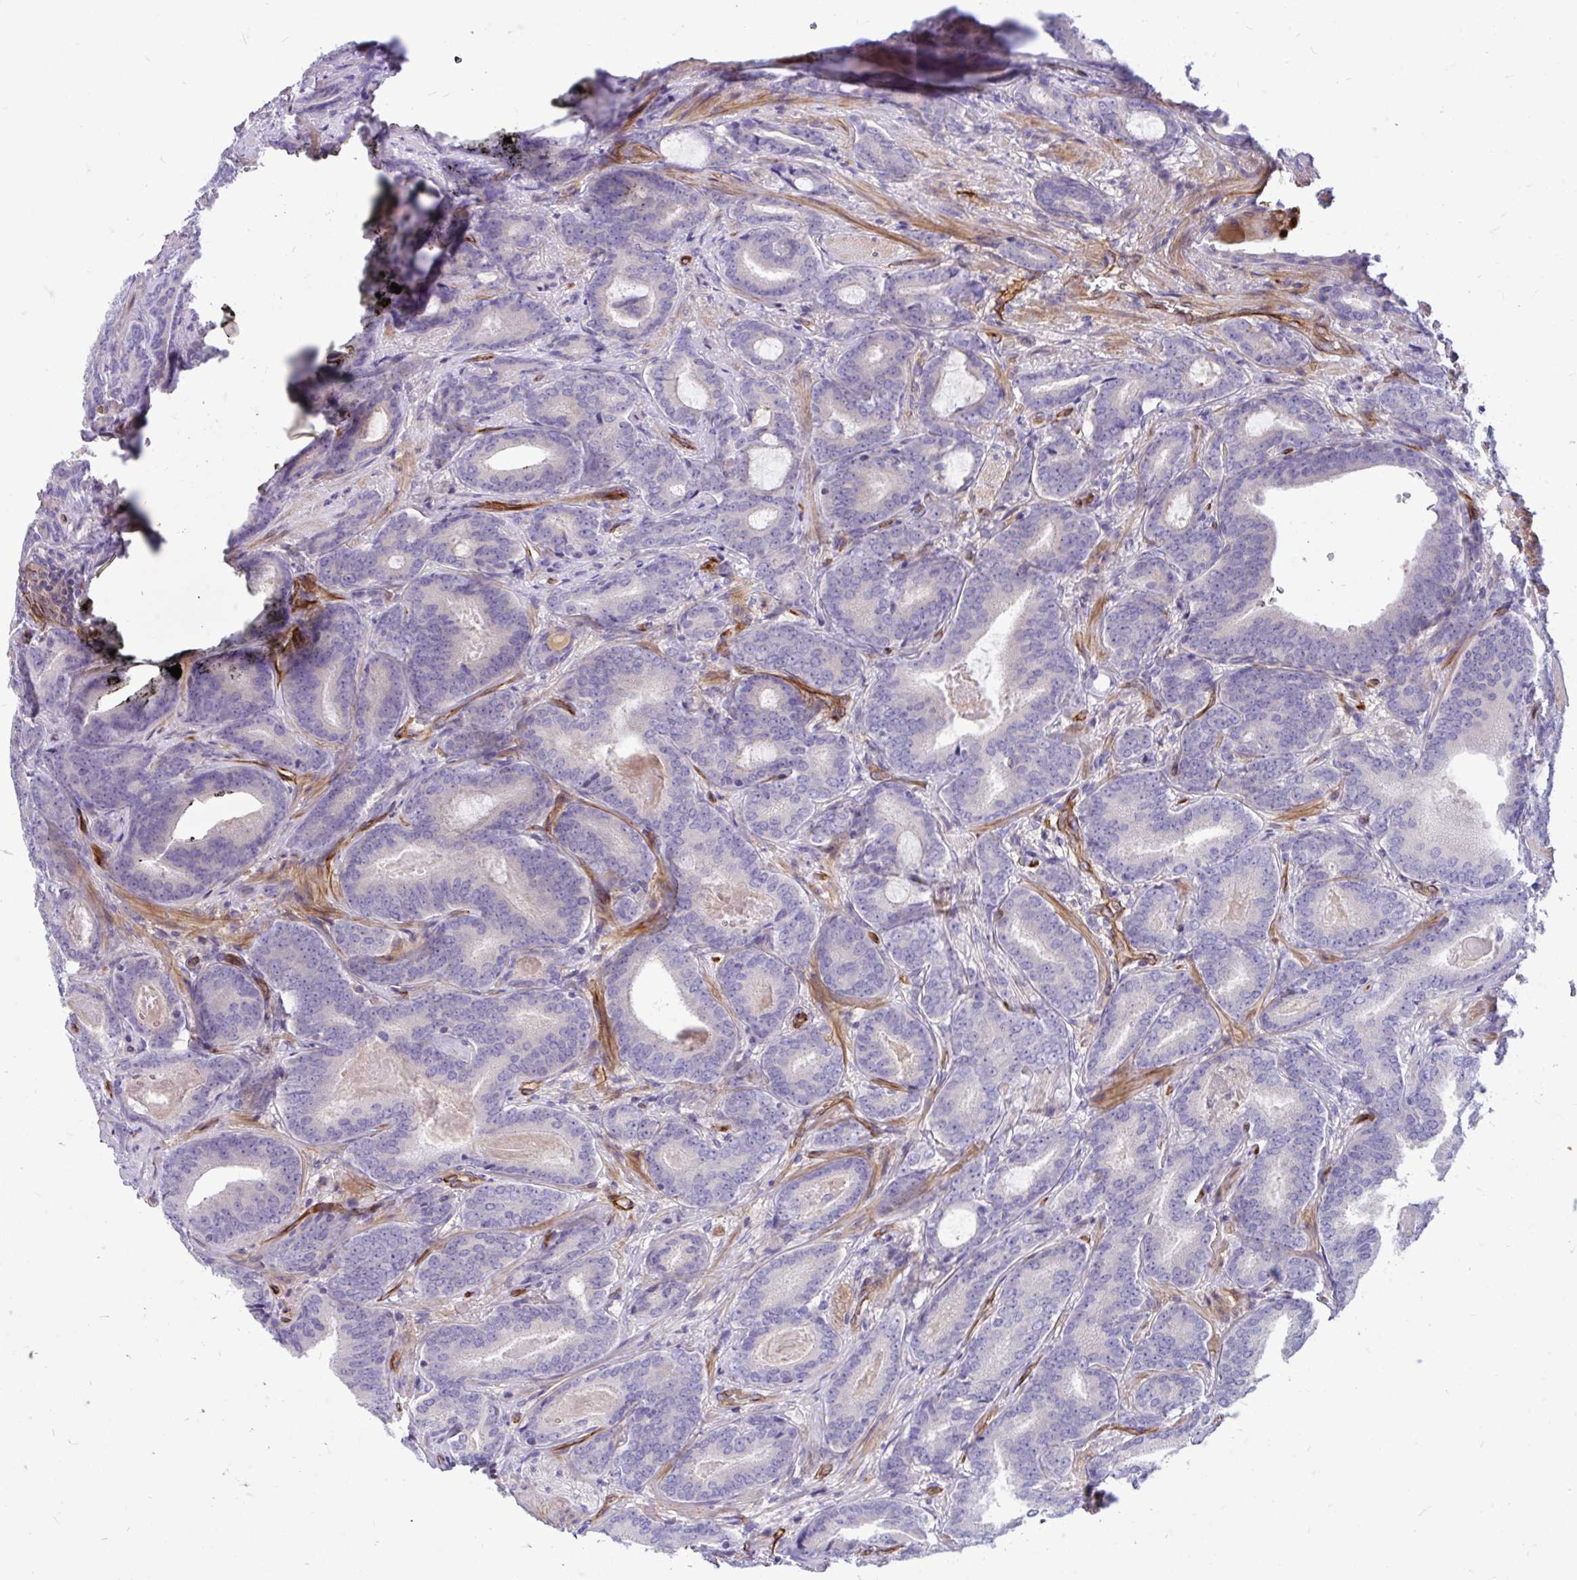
{"staining": {"intensity": "negative", "quantity": "none", "location": "none"}, "tissue": "prostate cancer", "cell_type": "Tumor cells", "image_type": "cancer", "snomed": [{"axis": "morphology", "description": "Adenocarcinoma, Low grade"}, {"axis": "topography", "description": "Prostate and seminal vesicle, NOS"}], "caption": "IHC of prostate cancer (low-grade adenocarcinoma) reveals no expression in tumor cells. (Immunohistochemistry (ihc), brightfield microscopy, high magnification).", "gene": "ESPNL", "patient": {"sex": "male", "age": 61}}